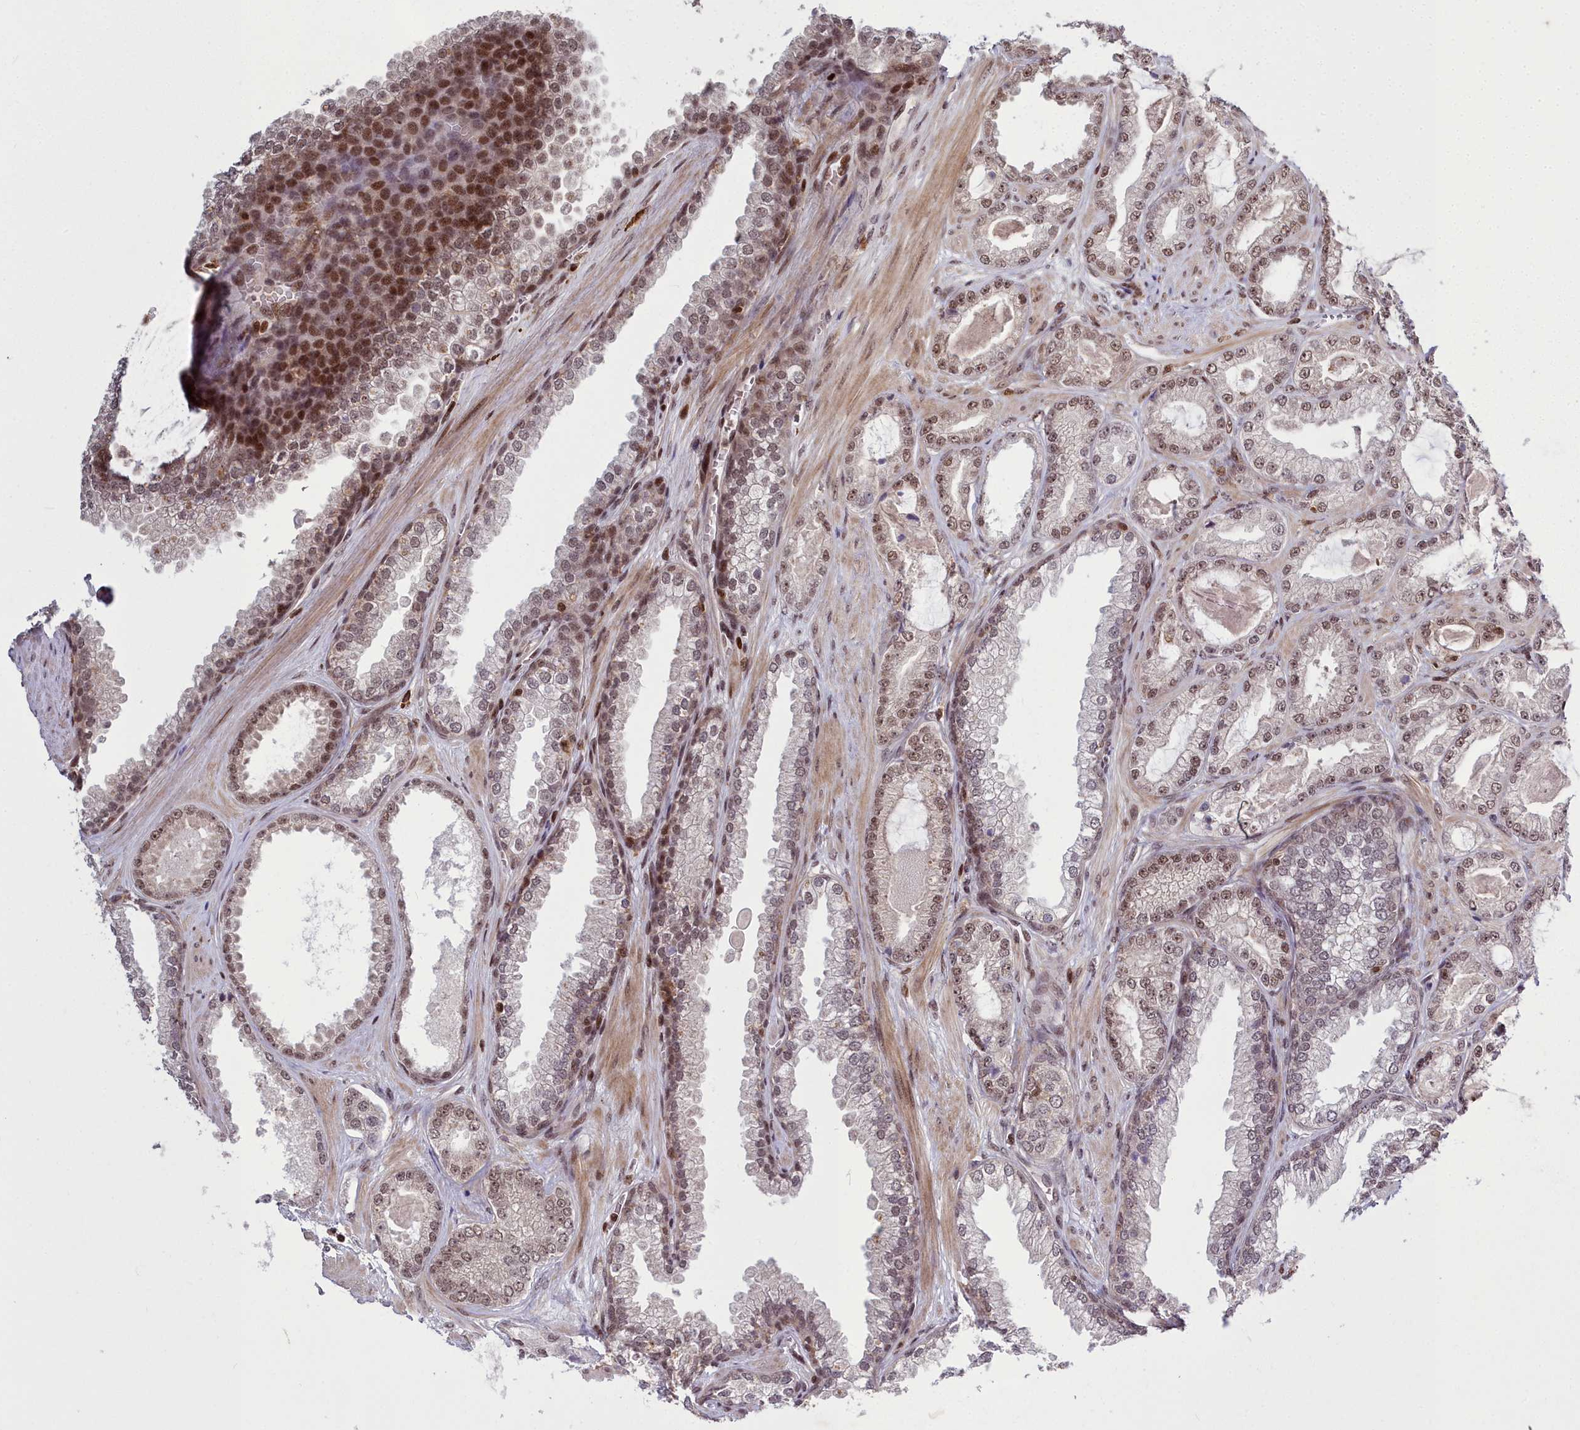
{"staining": {"intensity": "moderate", "quantity": ">75%", "location": "nuclear"}, "tissue": "prostate cancer", "cell_type": "Tumor cells", "image_type": "cancer", "snomed": [{"axis": "morphology", "description": "Adenocarcinoma, Low grade"}, {"axis": "topography", "description": "Prostate"}], "caption": "Protein expression by immunohistochemistry demonstrates moderate nuclear positivity in approximately >75% of tumor cells in adenocarcinoma (low-grade) (prostate).", "gene": "GMEB1", "patient": {"sex": "male", "age": 57}}